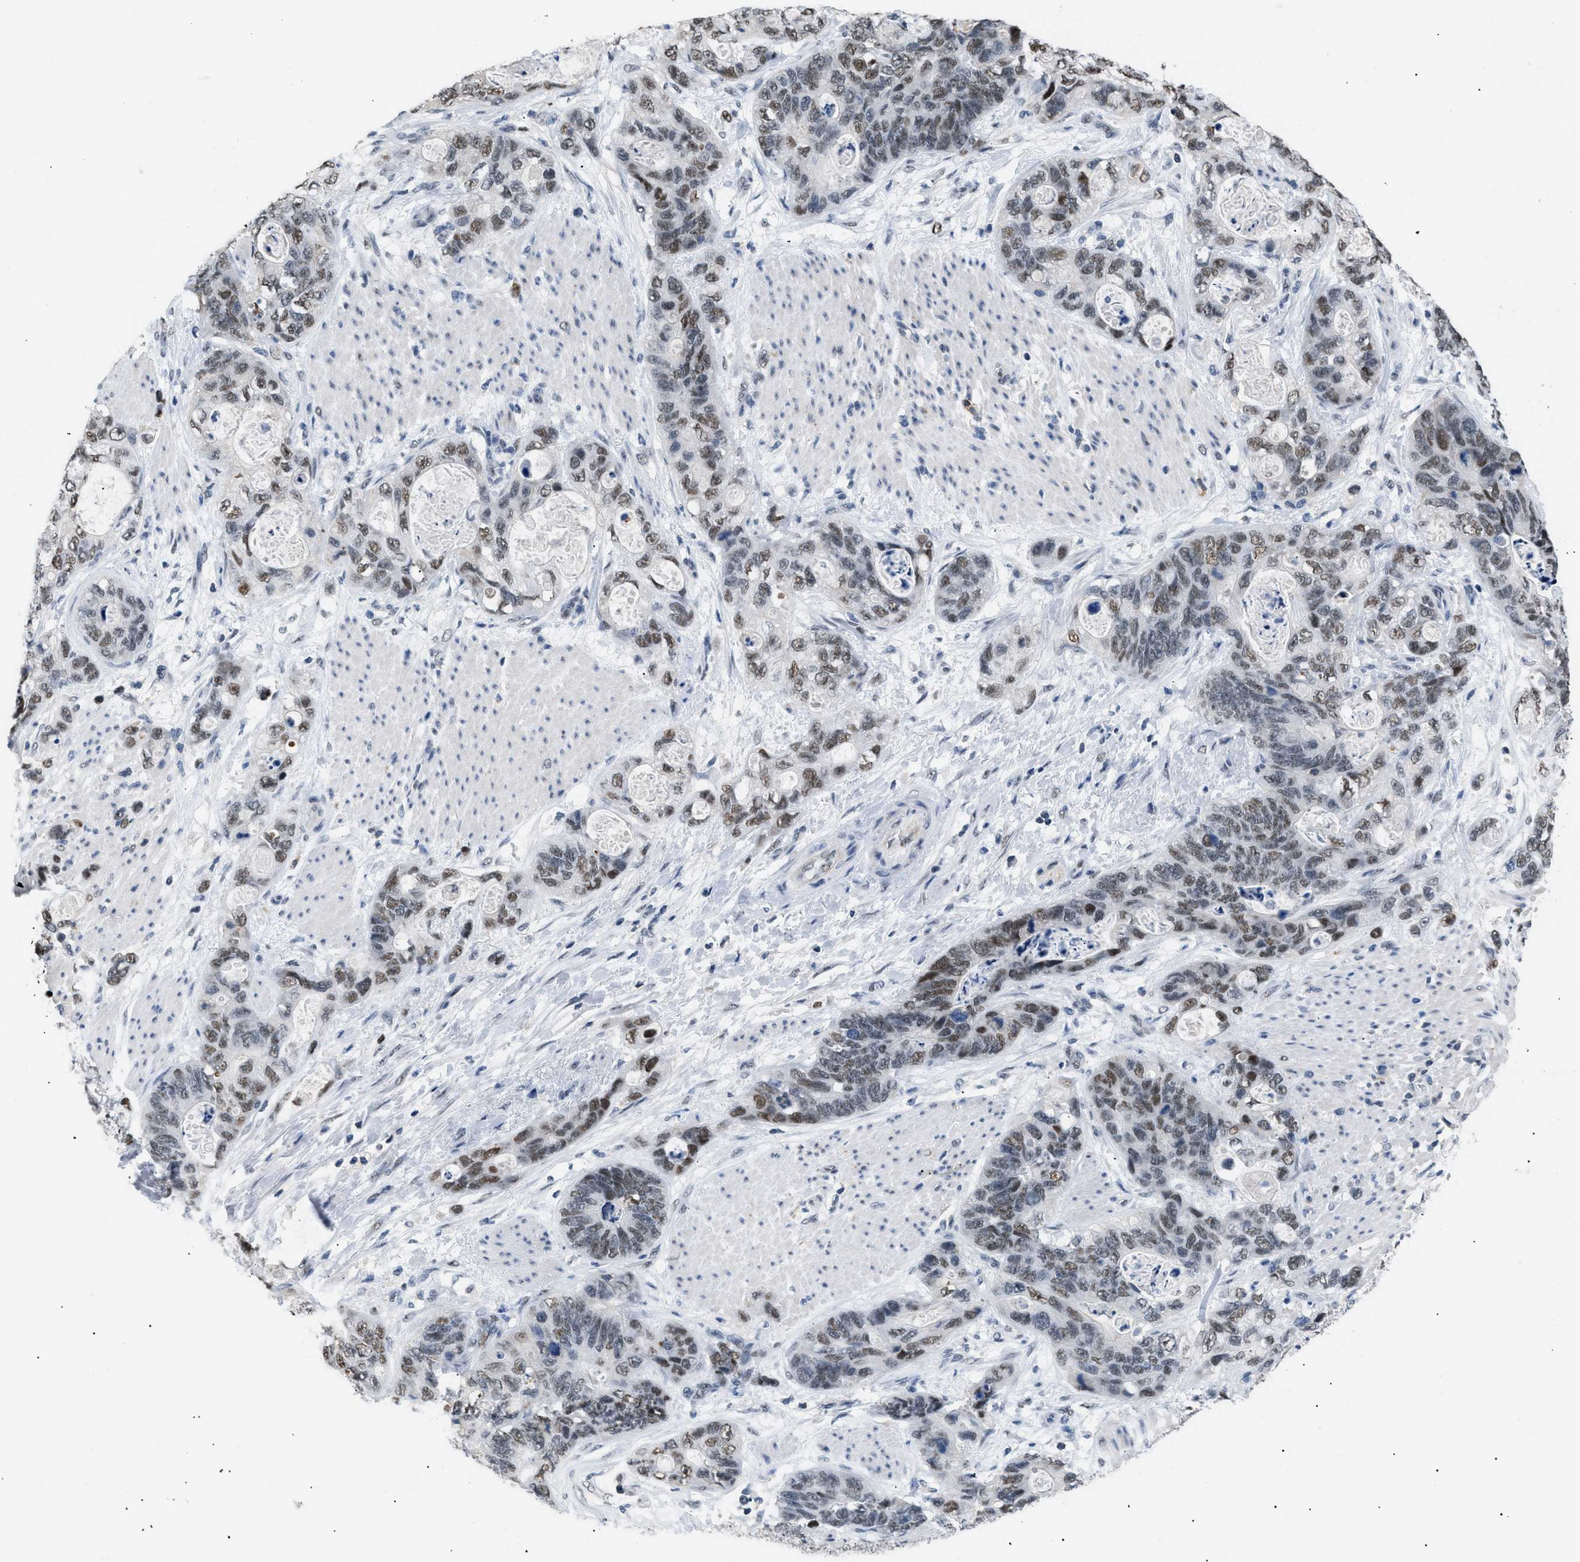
{"staining": {"intensity": "moderate", "quantity": ">75%", "location": "nuclear"}, "tissue": "stomach cancer", "cell_type": "Tumor cells", "image_type": "cancer", "snomed": [{"axis": "morphology", "description": "Normal tissue, NOS"}, {"axis": "morphology", "description": "Adenocarcinoma, NOS"}, {"axis": "topography", "description": "Stomach"}], "caption": "IHC staining of adenocarcinoma (stomach), which reveals medium levels of moderate nuclear staining in about >75% of tumor cells indicating moderate nuclear protein expression. The staining was performed using DAB (3,3'-diaminobenzidine) (brown) for protein detection and nuclei were counterstained in hematoxylin (blue).", "gene": "KCNC3", "patient": {"sex": "female", "age": 89}}